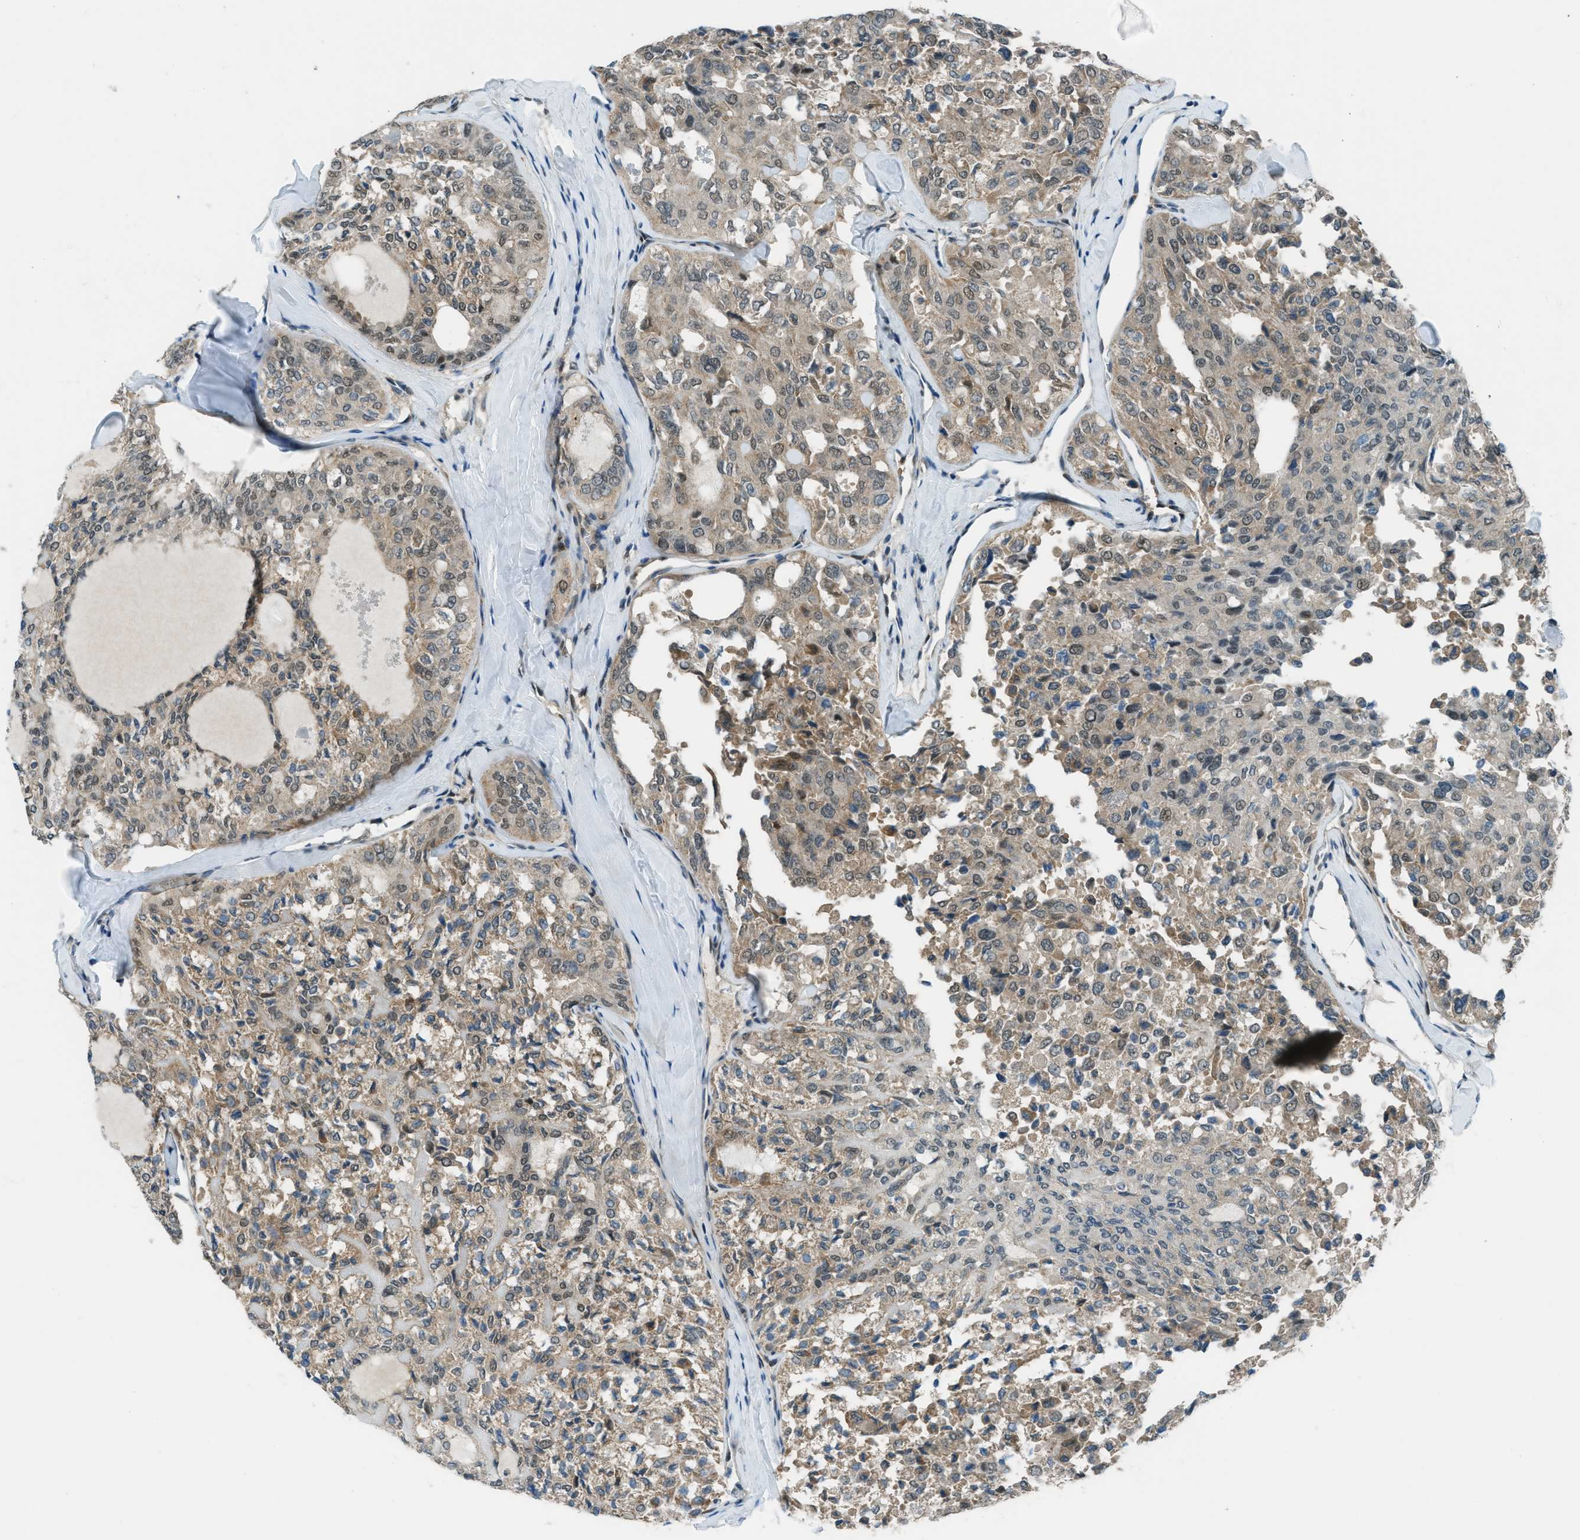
{"staining": {"intensity": "weak", "quantity": ">75%", "location": "cytoplasmic/membranous,nuclear"}, "tissue": "thyroid cancer", "cell_type": "Tumor cells", "image_type": "cancer", "snomed": [{"axis": "morphology", "description": "Follicular adenoma carcinoma, NOS"}, {"axis": "topography", "description": "Thyroid gland"}], "caption": "Immunohistochemistry (IHC) (DAB (3,3'-diaminobenzidine)) staining of human follicular adenoma carcinoma (thyroid) exhibits weak cytoplasmic/membranous and nuclear protein staining in about >75% of tumor cells.", "gene": "NPEPL1", "patient": {"sex": "male", "age": 75}}